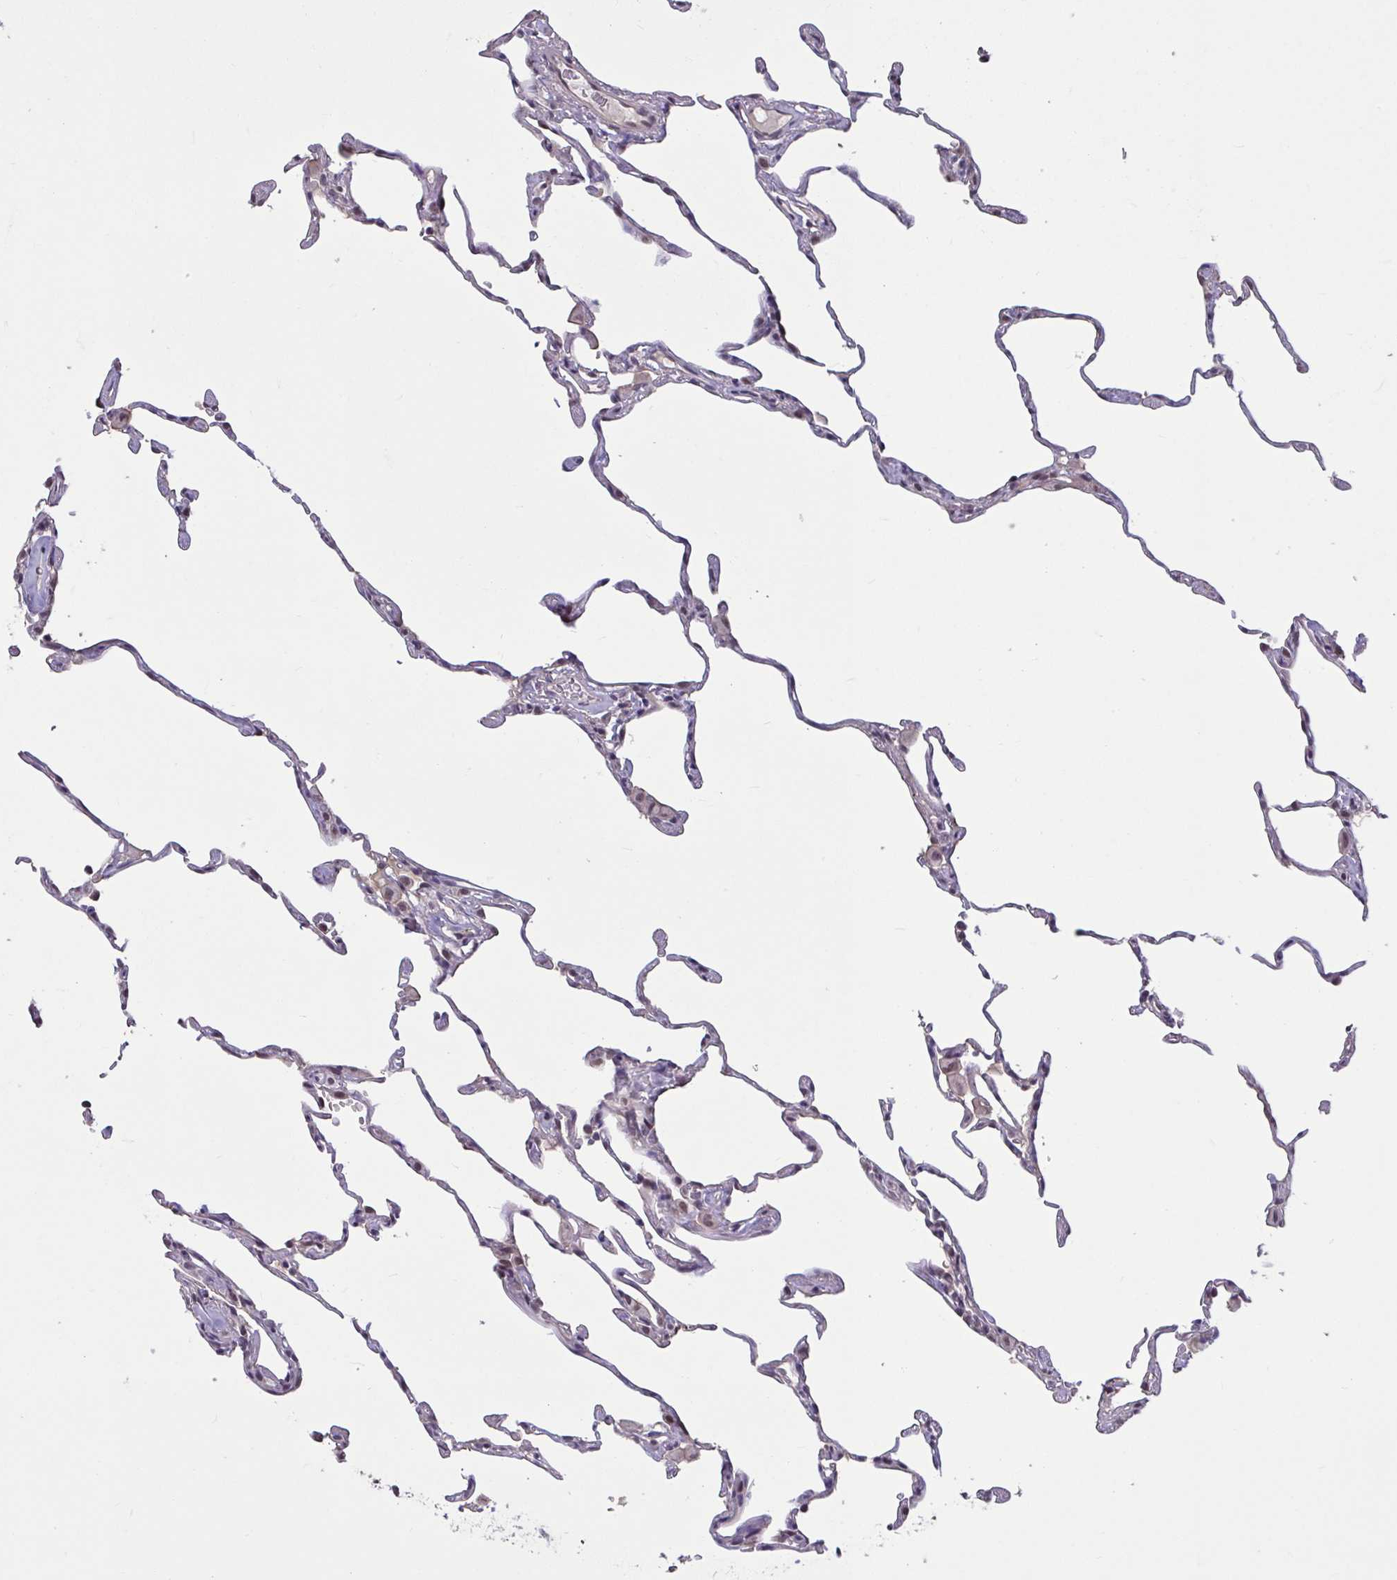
{"staining": {"intensity": "moderate", "quantity": "<25%", "location": "nuclear"}, "tissue": "lung", "cell_type": "Alveolar cells", "image_type": "normal", "snomed": [{"axis": "morphology", "description": "Normal tissue, NOS"}, {"axis": "topography", "description": "Lung"}], "caption": "Protein staining by IHC displays moderate nuclear expression in about <25% of alveolar cells in normal lung.", "gene": "ZNF414", "patient": {"sex": "female", "age": 57}}